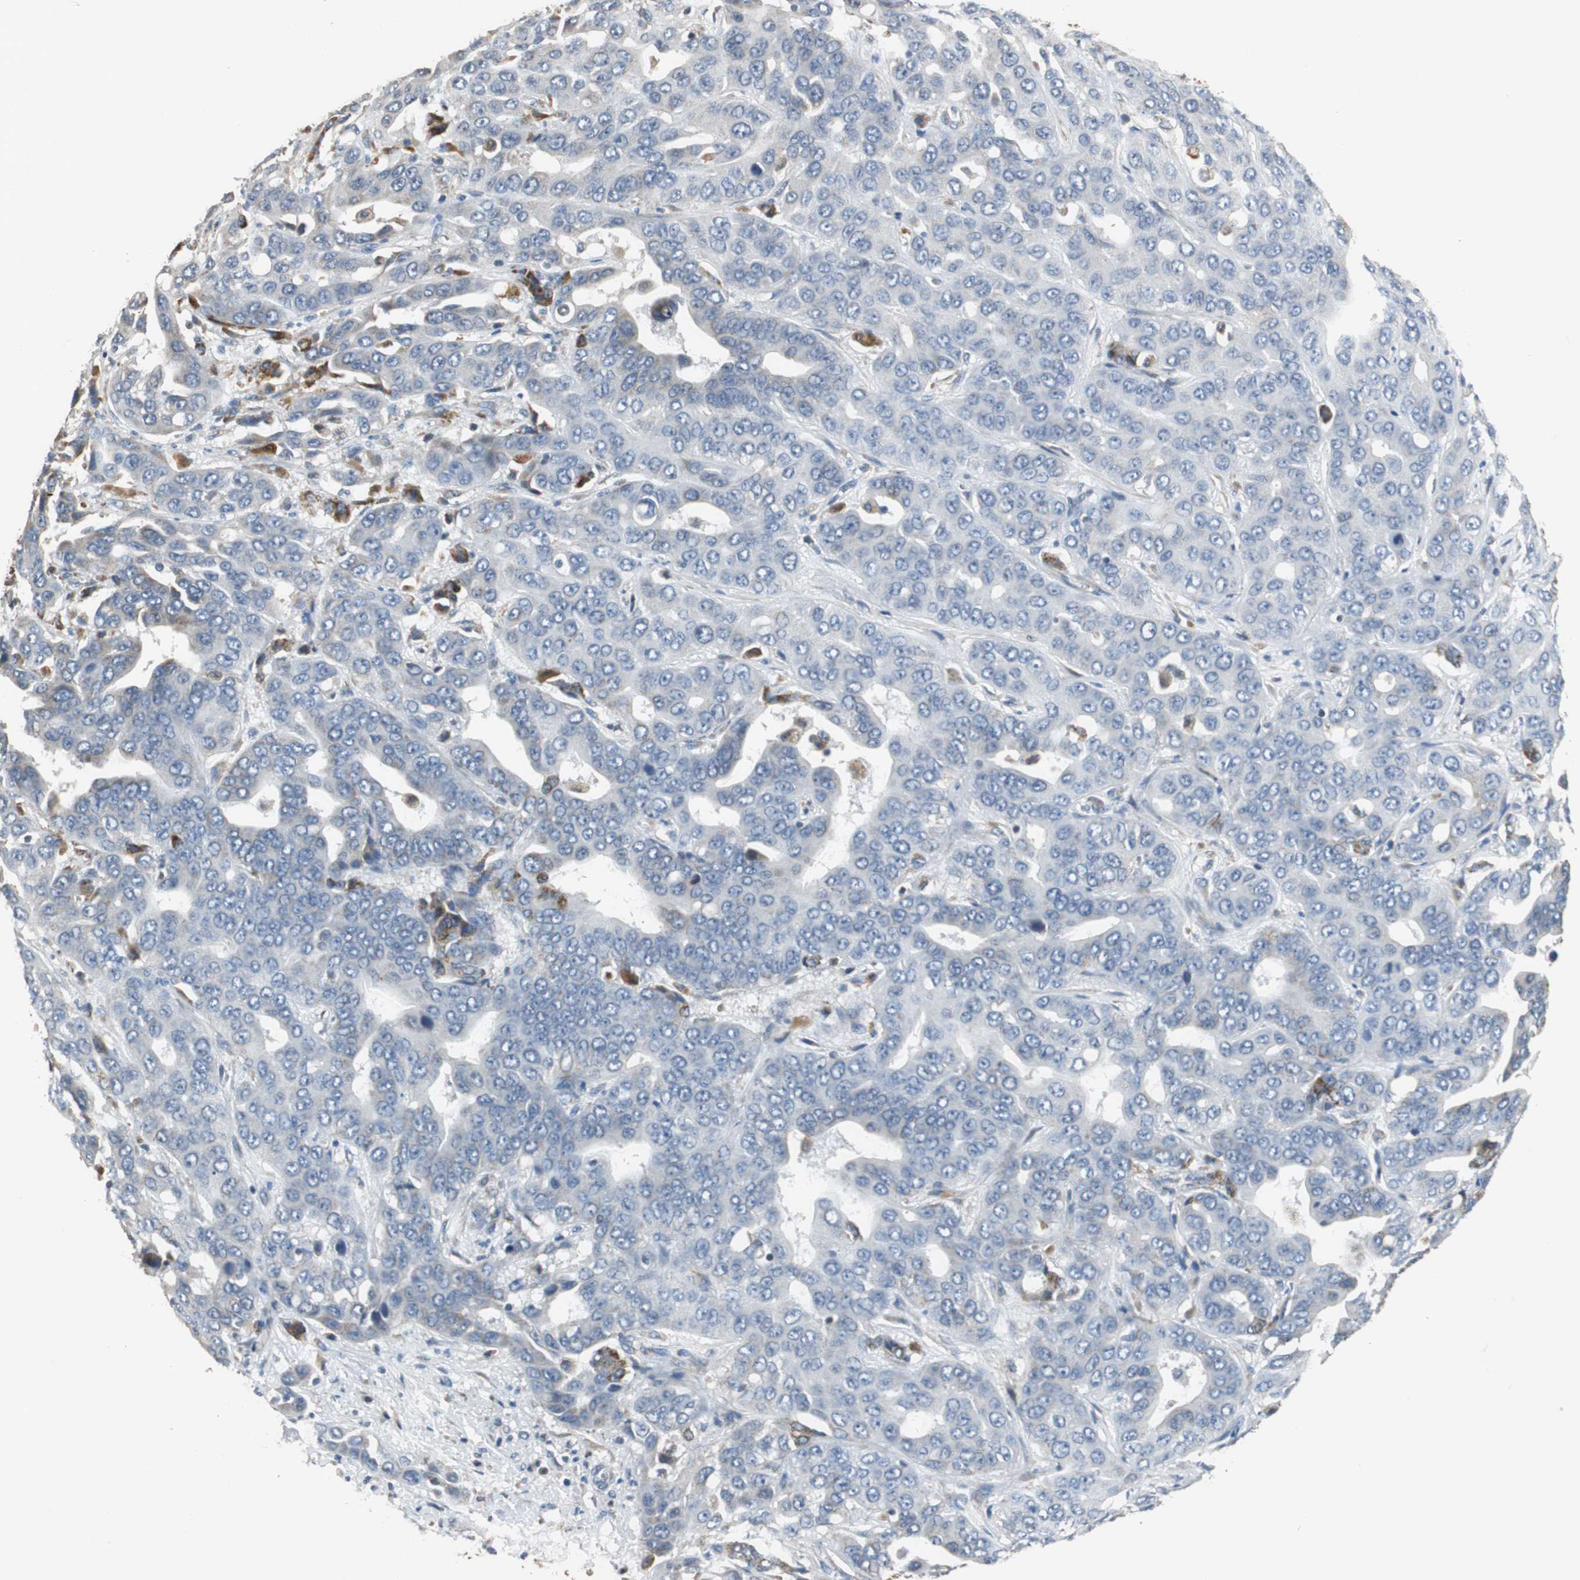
{"staining": {"intensity": "moderate", "quantity": "<25%", "location": "cytoplasmic/membranous"}, "tissue": "liver cancer", "cell_type": "Tumor cells", "image_type": "cancer", "snomed": [{"axis": "morphology", "description": "Cholangiocarcinoma"}, {"axis": "topography", "description": "Liver"}], "caption": "High-power microscopy captured an immunohistochemistry image of liver cancer (cholangiocarcinoma), revealing moderate cytoplasmic/membranous staining in about <25% of tumor cells. Using DAB (3,3'-diaminobenzidine) (brown) and hematoxylin (blue) stains, captured at high magnification using brightfield microscopy.", "gene": "HMGCL", "patient": {"sex": "female", "age": 52}}